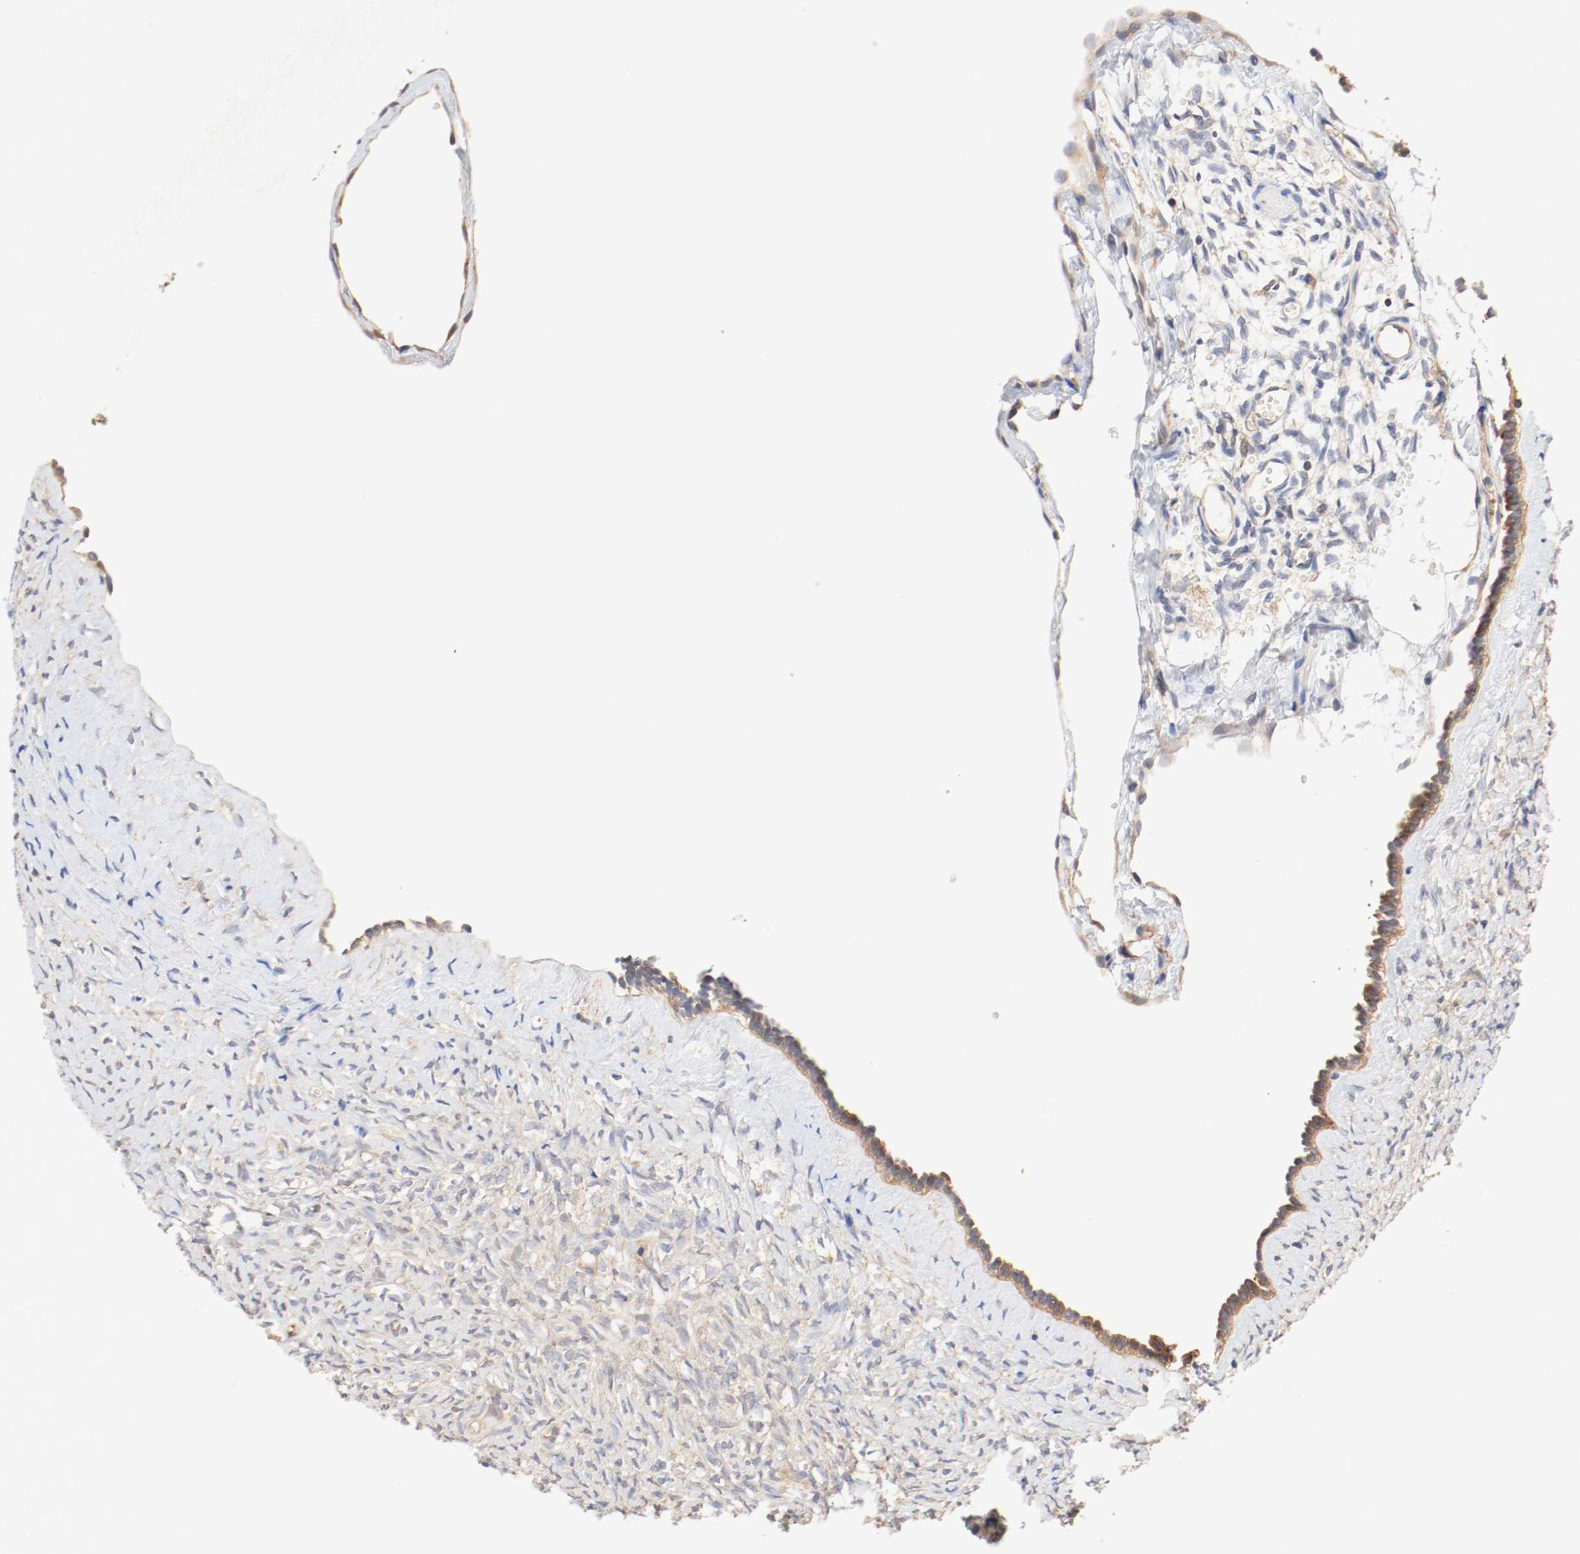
{"staining": {"intensity": "moderate", "quantity": "25%-75%", "location": "cytoplasmic/membranous"}, "tissue": "ovary", "cell_type": "Ovarian stroma cells", "image_type": "normal", "snomed": [{"axis": "morphology", "description": "Normal tissue, NOS"}, {"axis": "topography", "description": "Ovary"}], "caption": "Immunohistochemical staining of unremarkable human ovary demonstrates moderate cytoplasmic/membranous protein positivity in about 25%-75% of ovarian stroma cells.", "gene": "GIT1", "patient": {"sex": "female", "age": 35}}